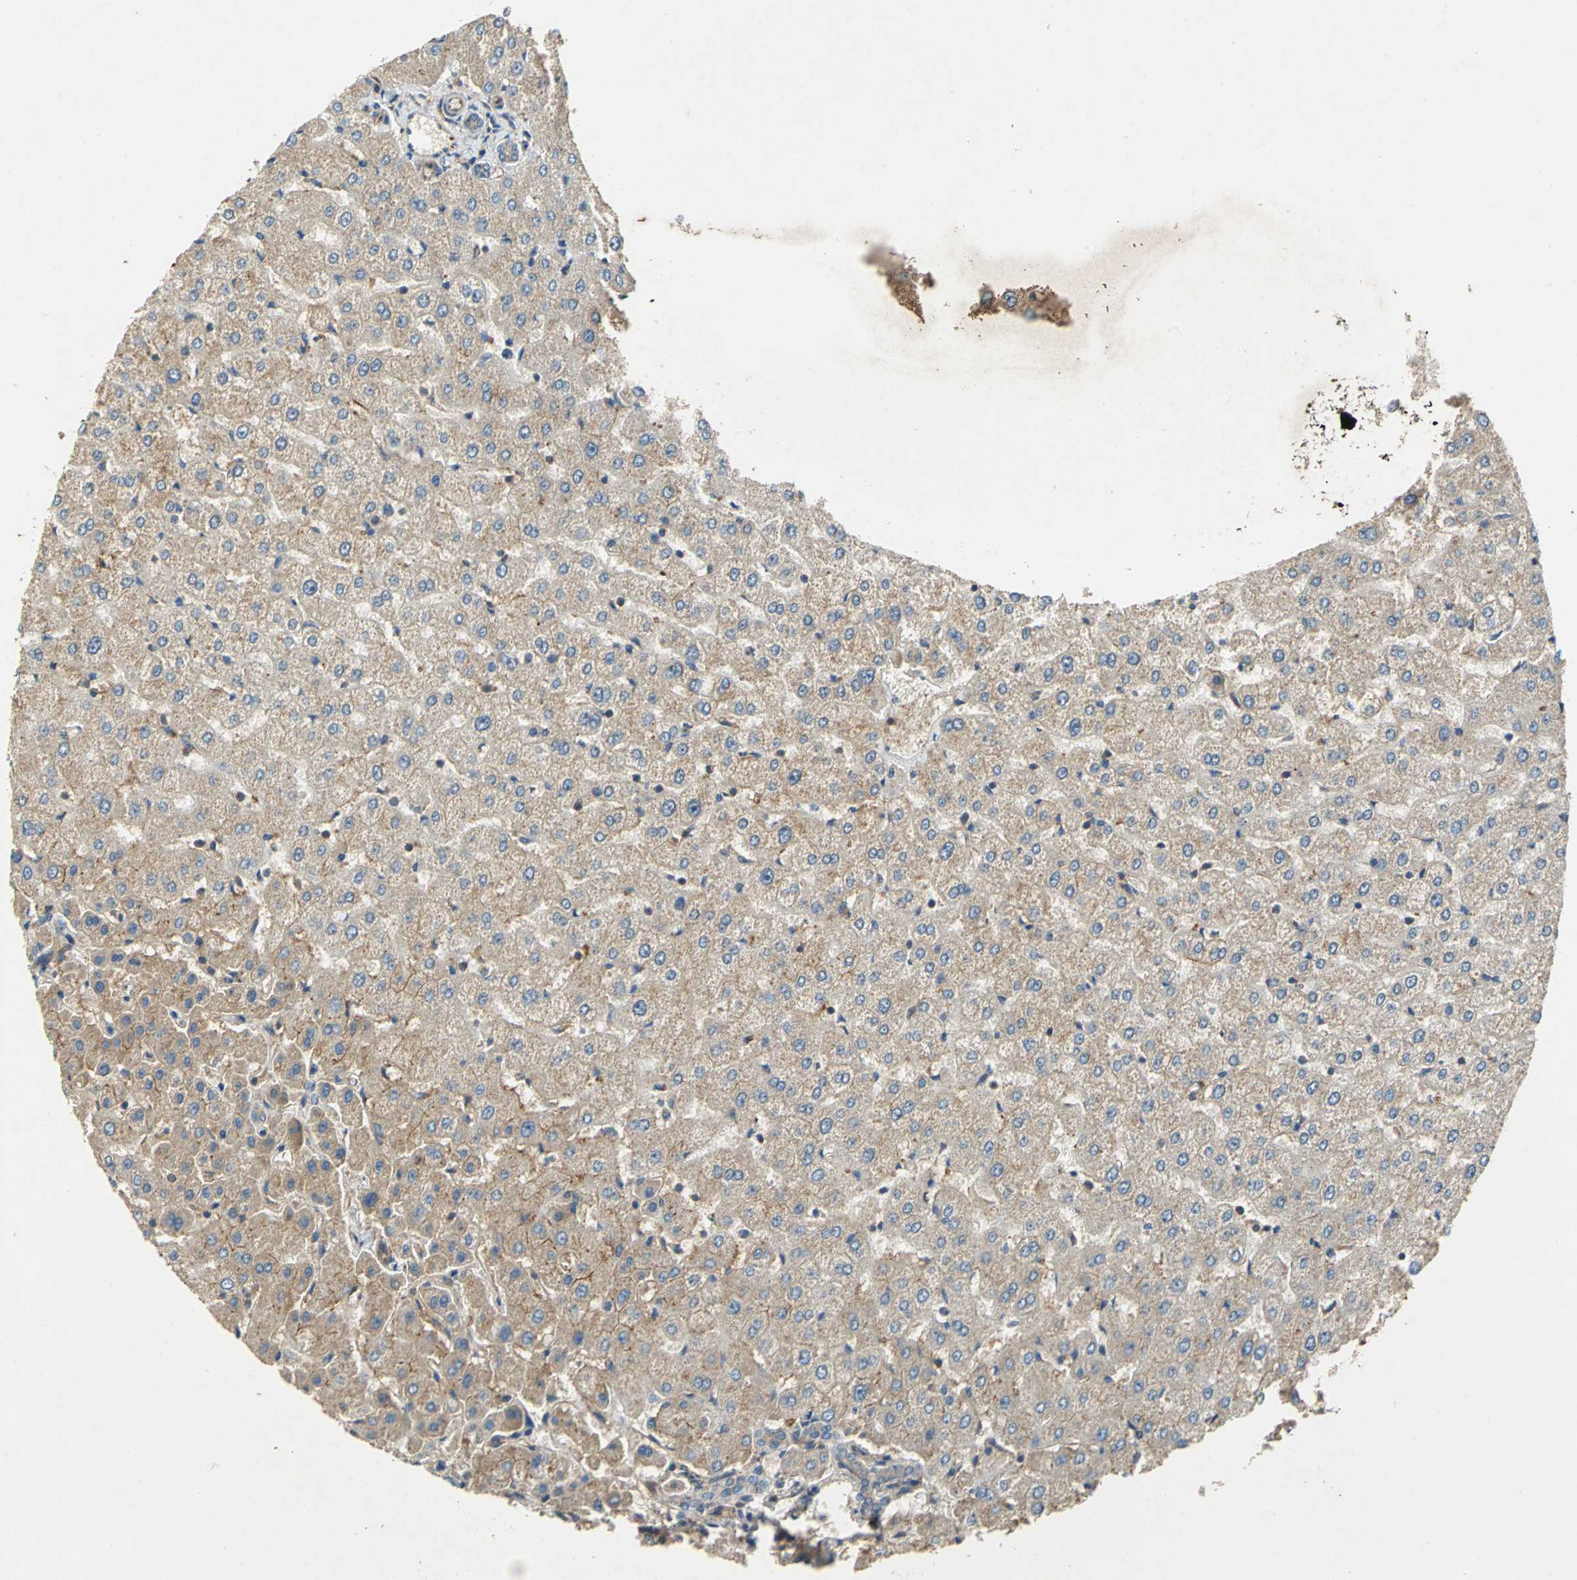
{"staining": {"intensity": "moderate", "quantity": "25%-75%", "location": "cytoplasmic/membranous"}, "tissue": "liver", "cell_type": "Cholangiocytes", "image_type": "normal", "snomed": [{"axis": "morphology", "description": "Normal tissue, NOS"}, {"axis": "morphology", "description": "Fibrosis, NOS"}, {"axis": "topography", "description": "Liver"}], "caption": "Liver stained for a protein demonstrates moderate cytoplasmic/membranous positivity in cholangiocytes. Using DAB (brown) and hematoxylin (blue) stains, captured at high magnification using brightfield microscopy.", "gene": "EMCN", "patient": {"sex": "female", "age": 29}}